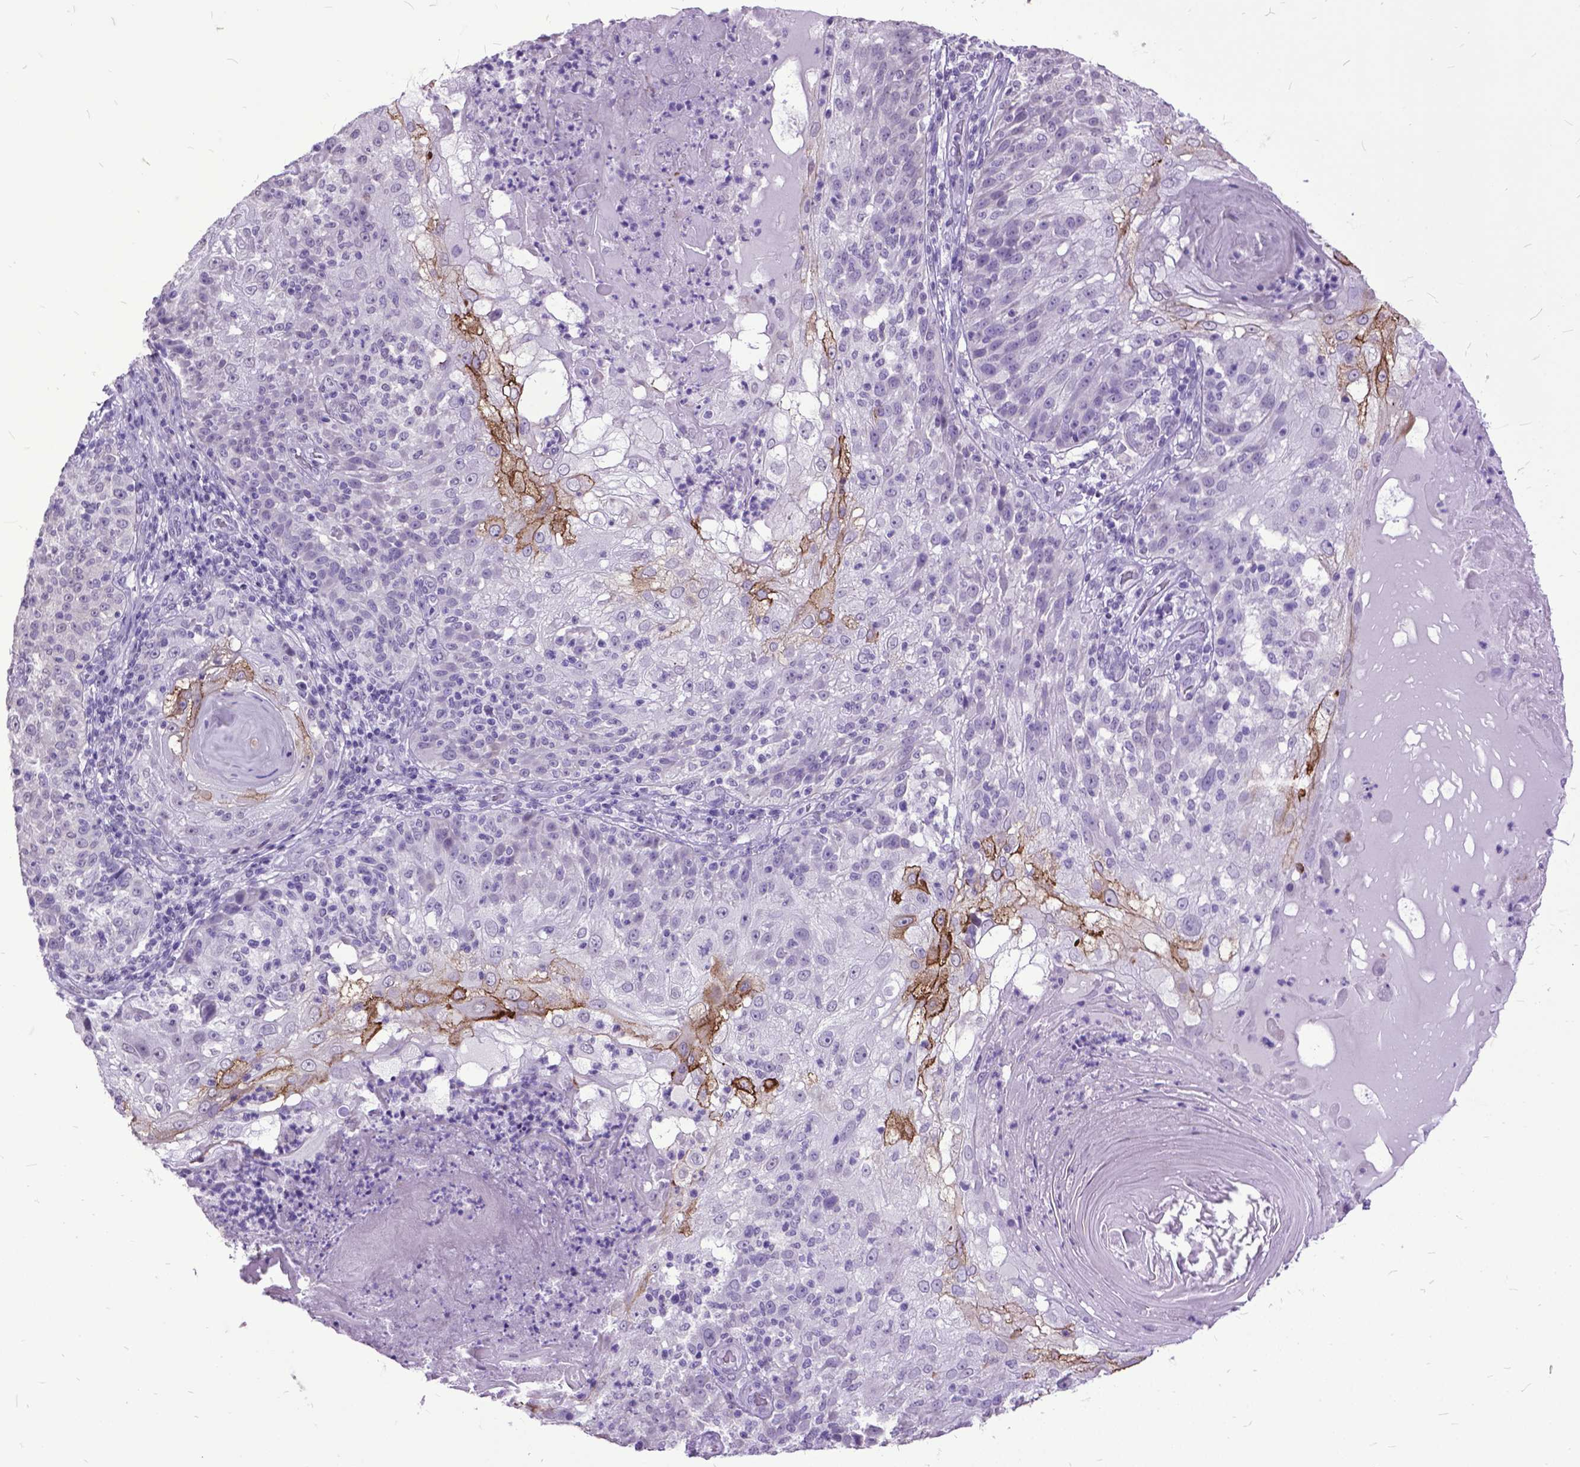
{"staining": {"intensity": "negative", "quantity": "none", "location": "none"}, "tissue": "skin cancer", "cell_type": "Tumor cells", "image_type": "cancer", "snomed": [{"axis": "morphology", "description": "Normal tissue, NOS"}, {"axis": "morphology", "description": "Squamous cell carcinoma, NOS"}, {"axis": "topography", "description": "Skin"}], "caption": "Immunohistochemical staining of human skin cancer exhibits no significant expression in tumor cells.", "gene": "MARCHF10", "patient": {"sex": "female", "age": 83}}